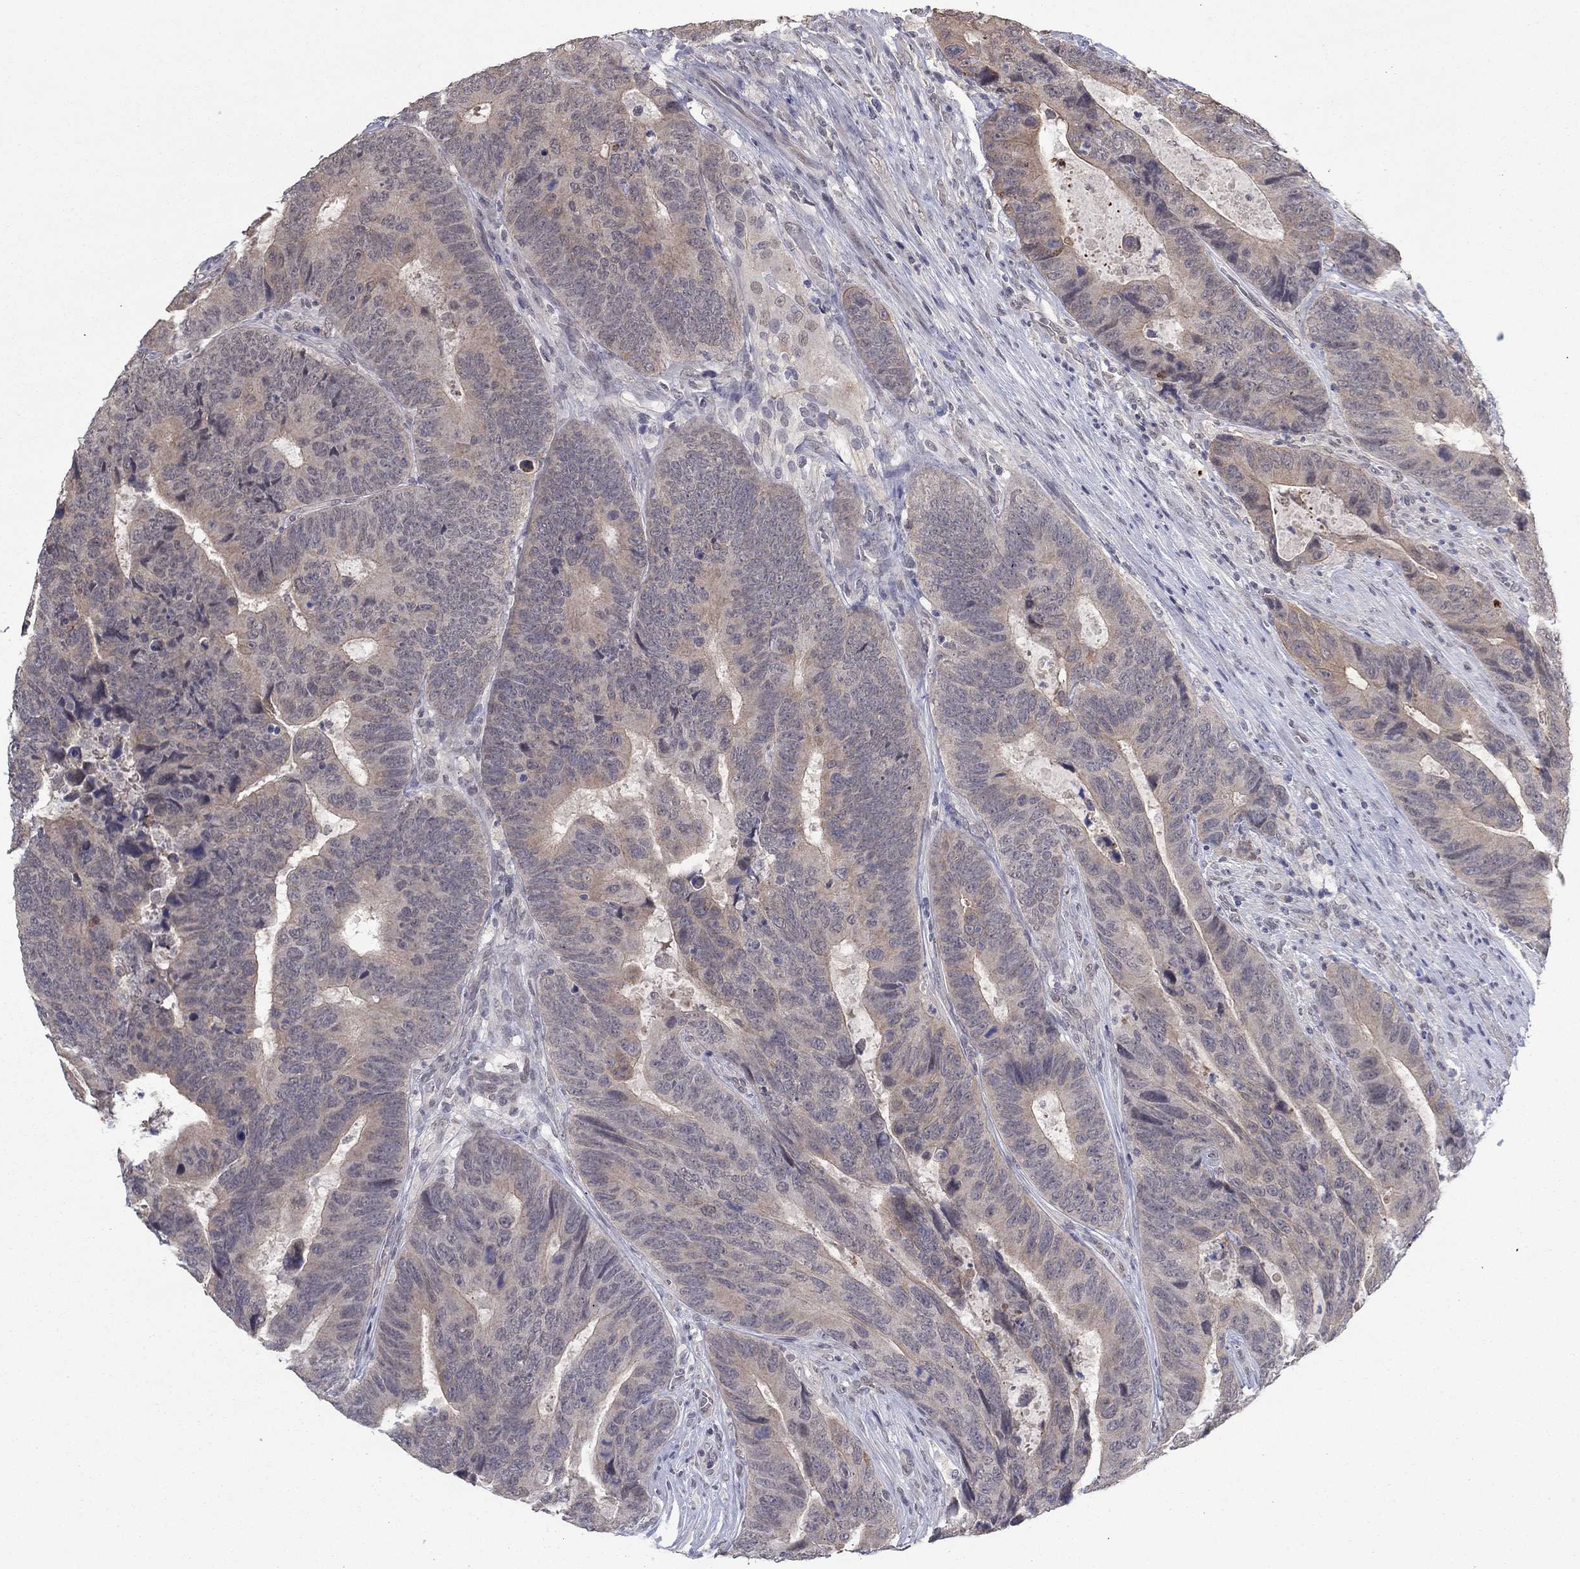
{"staining": {"intensity": "strong", "quantity": "<25%", "location": "cytoplasmic/membranous"}, "tissue": "colorectal cancer", "cell_type": "Tumor cells", "image_type": "cancer", "snomed": [{"axis": "morphology", "description": "Adenocarcinoma, NOS"}, {"axis": "topography", "description": "Colon"}], "caption": "Tumor cells display strong cytoplasmic/membranous expression in approximately <25% of cells in colorectal cancer. The staining is performed using DAB brown chromogen to label protein expression. The nuclei are counter-stained blue using hematoxylin.", "gene": "SLC22A2", "patient": {"sex": "female", "age": 56}}